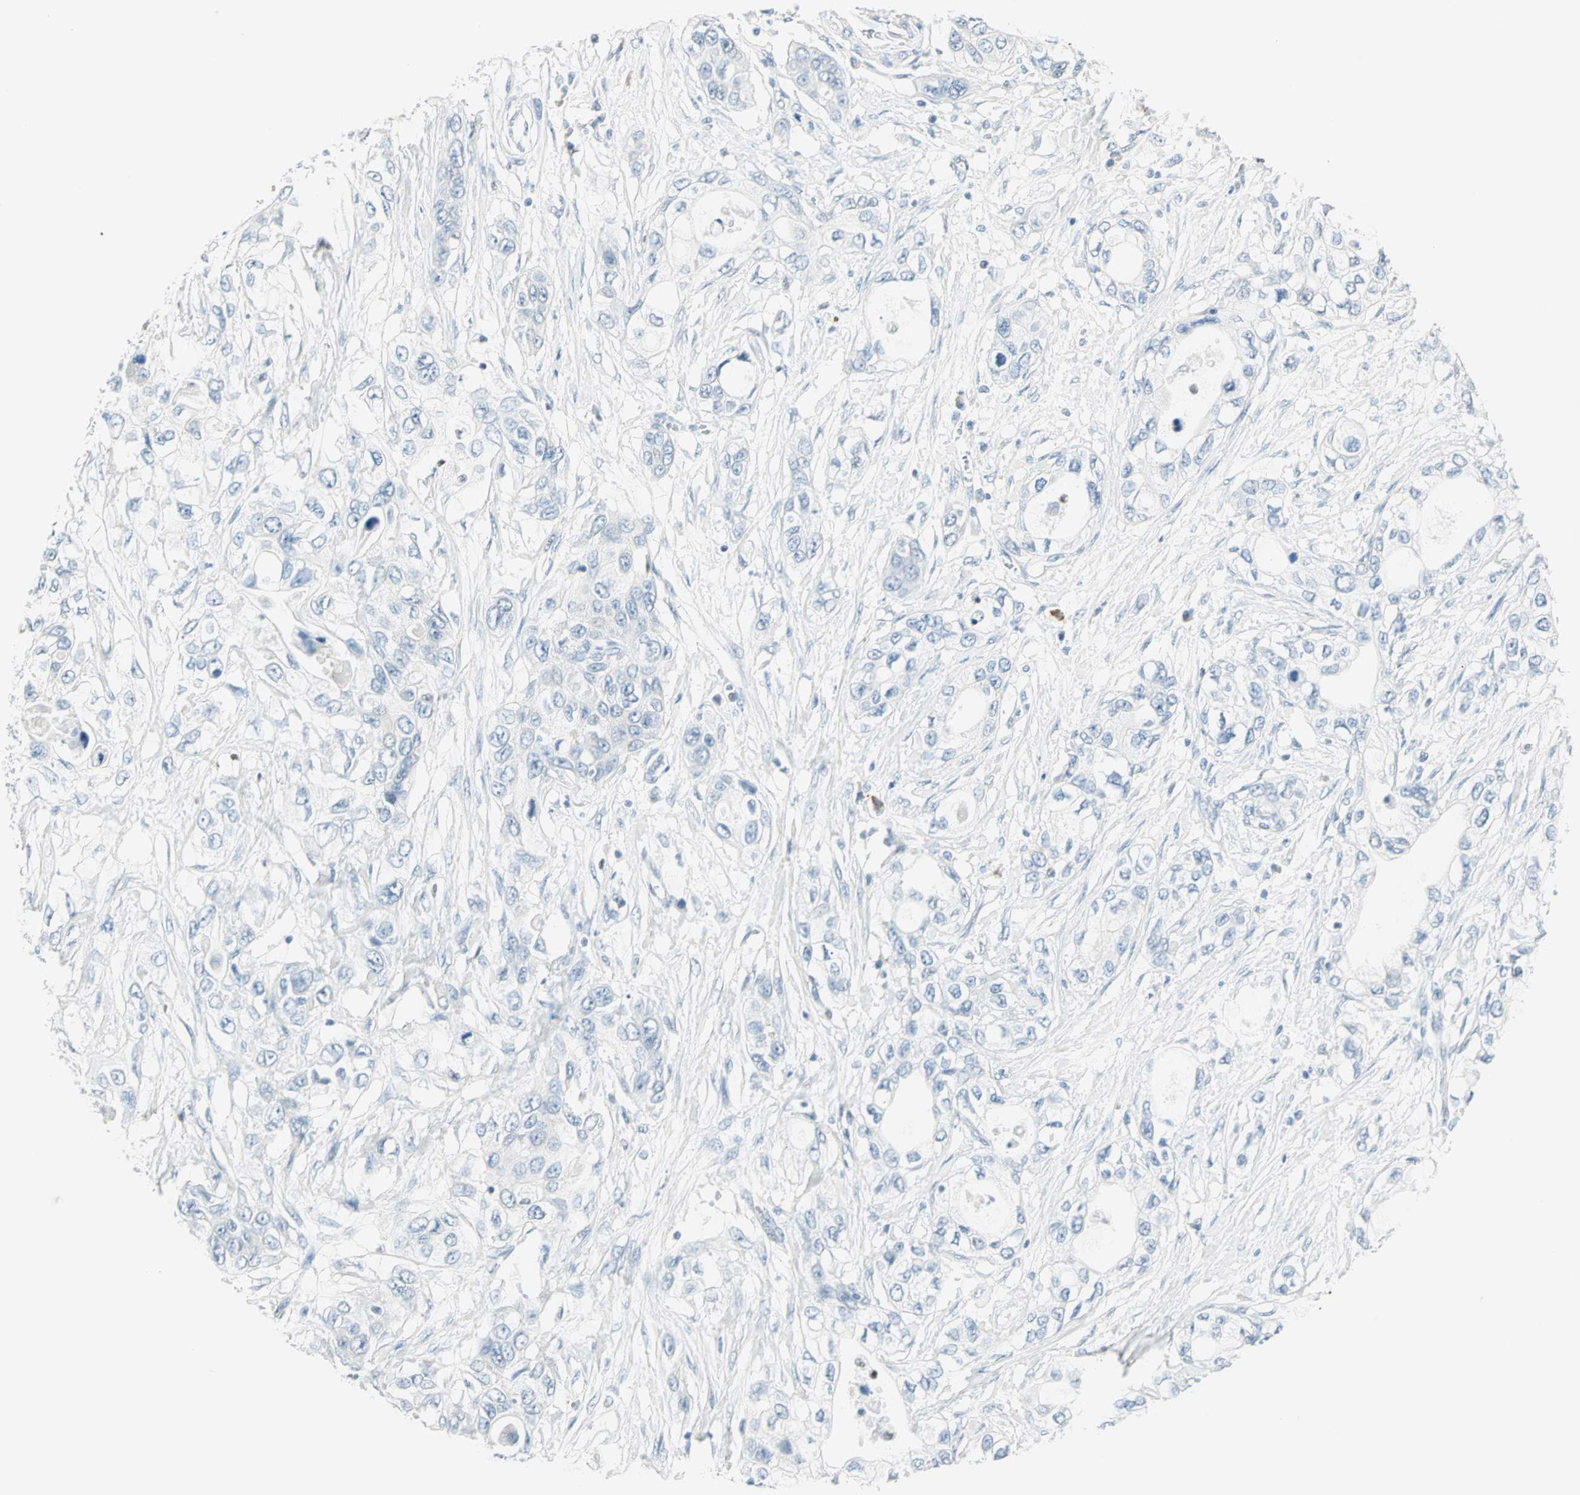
{"staining": {"intensity": "negative", "quantity": "none", "location": "none"}, "tissue": "pancreatic cancer", "cell_type": "Tumor cells", "image_type": "cancer", "snomed": [{"axis": "morphology", "description": "Adenocarcinoma, NOS"}, {"axis": "topography", "description": "Pancreas"}], "caption": "Immunohistochemistry image of adenocarcinoma (pancreatic) stained for a protein (brown), which shows no staining in tumor cells.", "gene": "MLLT10", "patient": {"sex": "female", "age": 70}}